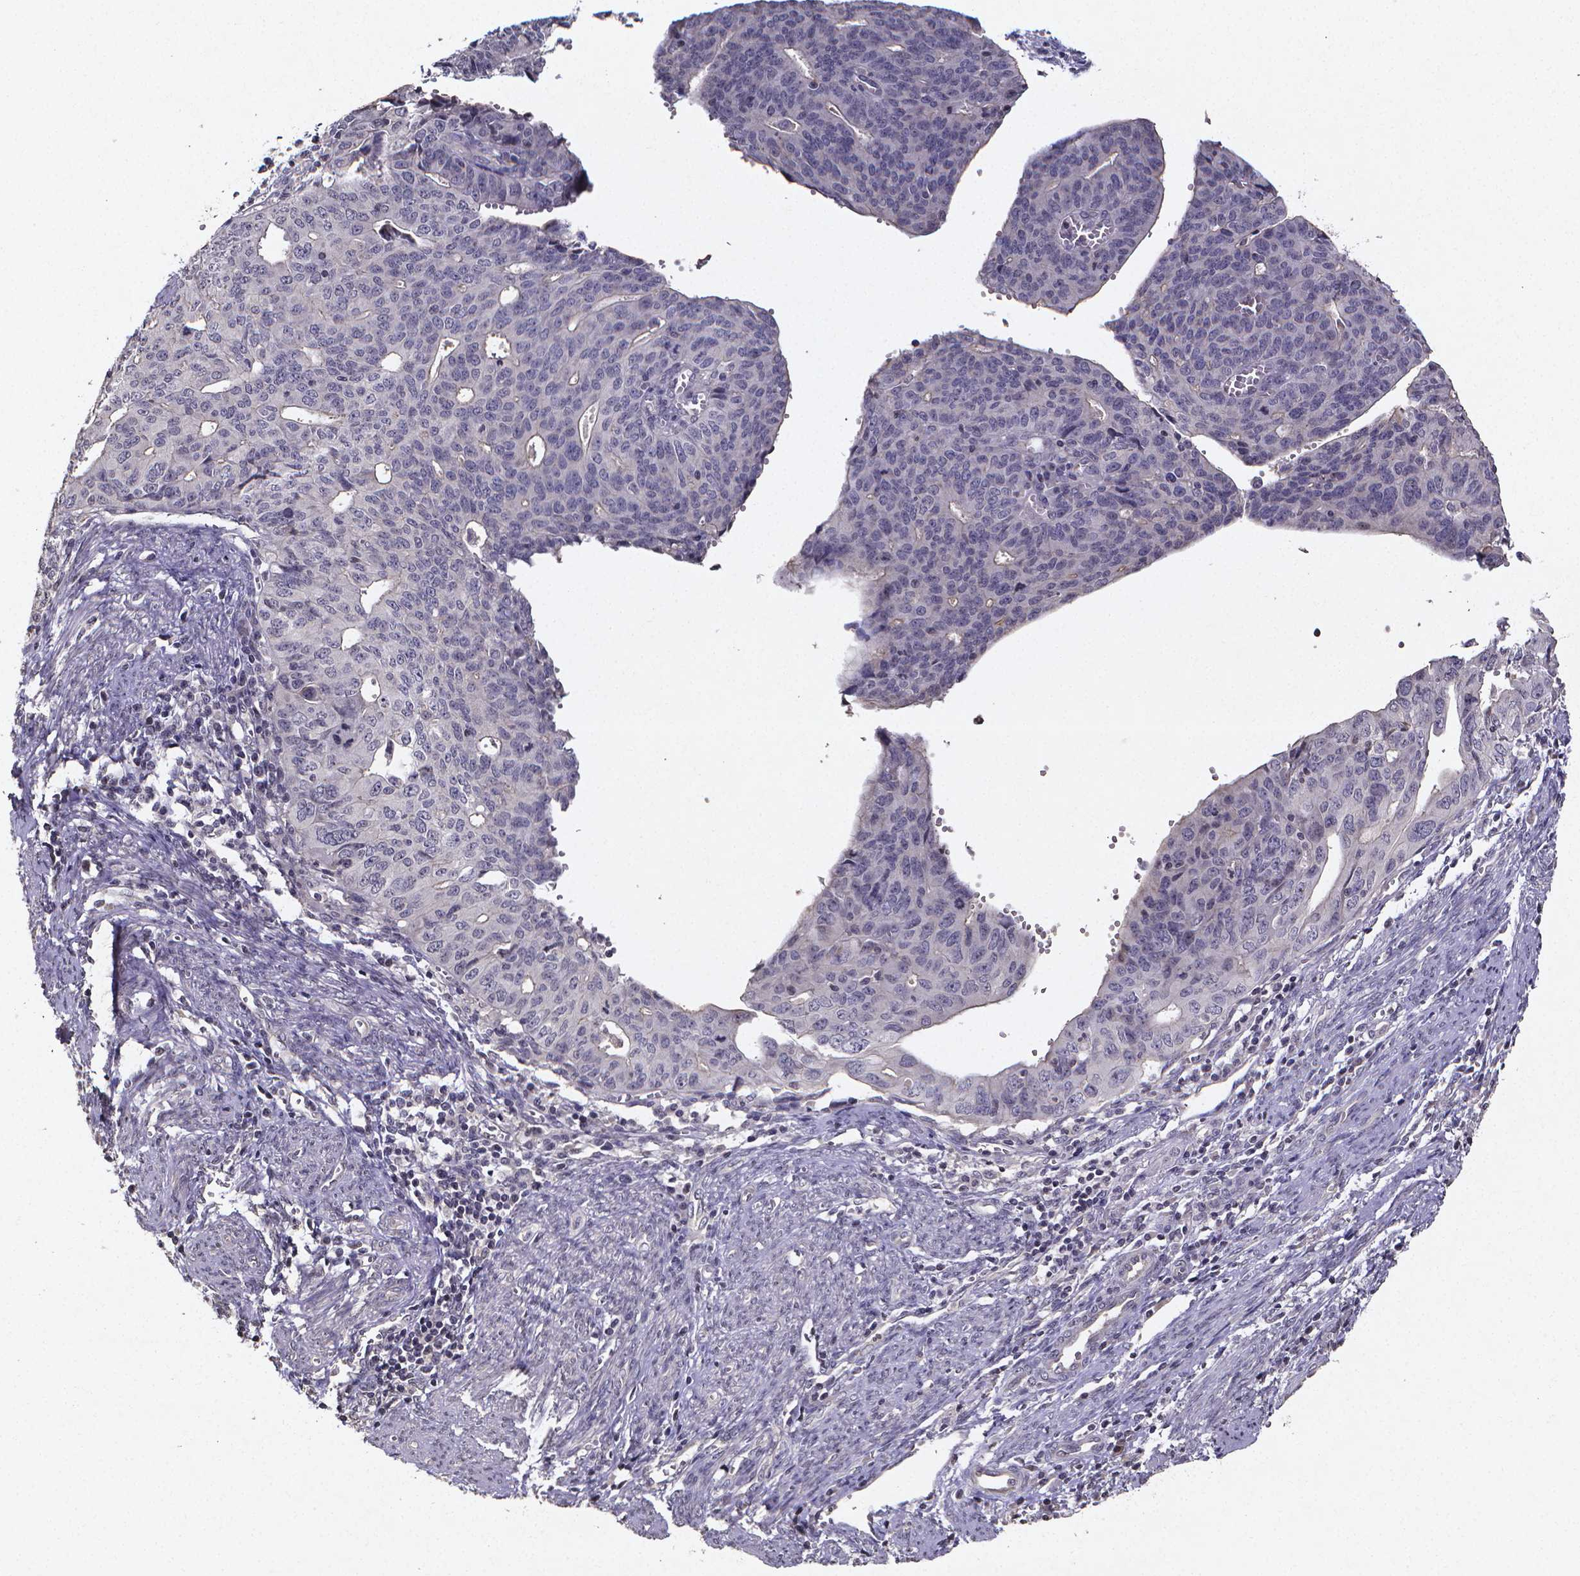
{"staining": {"intensity": "negative", "quantity": "none", "location": "none"}, "tissue": "endometrial cancer", "cell_type": "Tumor cells", "image_type": "cancer", "snomed": [{"axis": "morphology", "description": "Adenocarcinoma, NOS"}, {"axis": "topography", "description": "Endometrium"}], "caption": "The micrograph shows no significant positivity in tumor cells of endometrial cancer.", "gene": "TP73", "patient": {"sex": "female", "age": 65}}